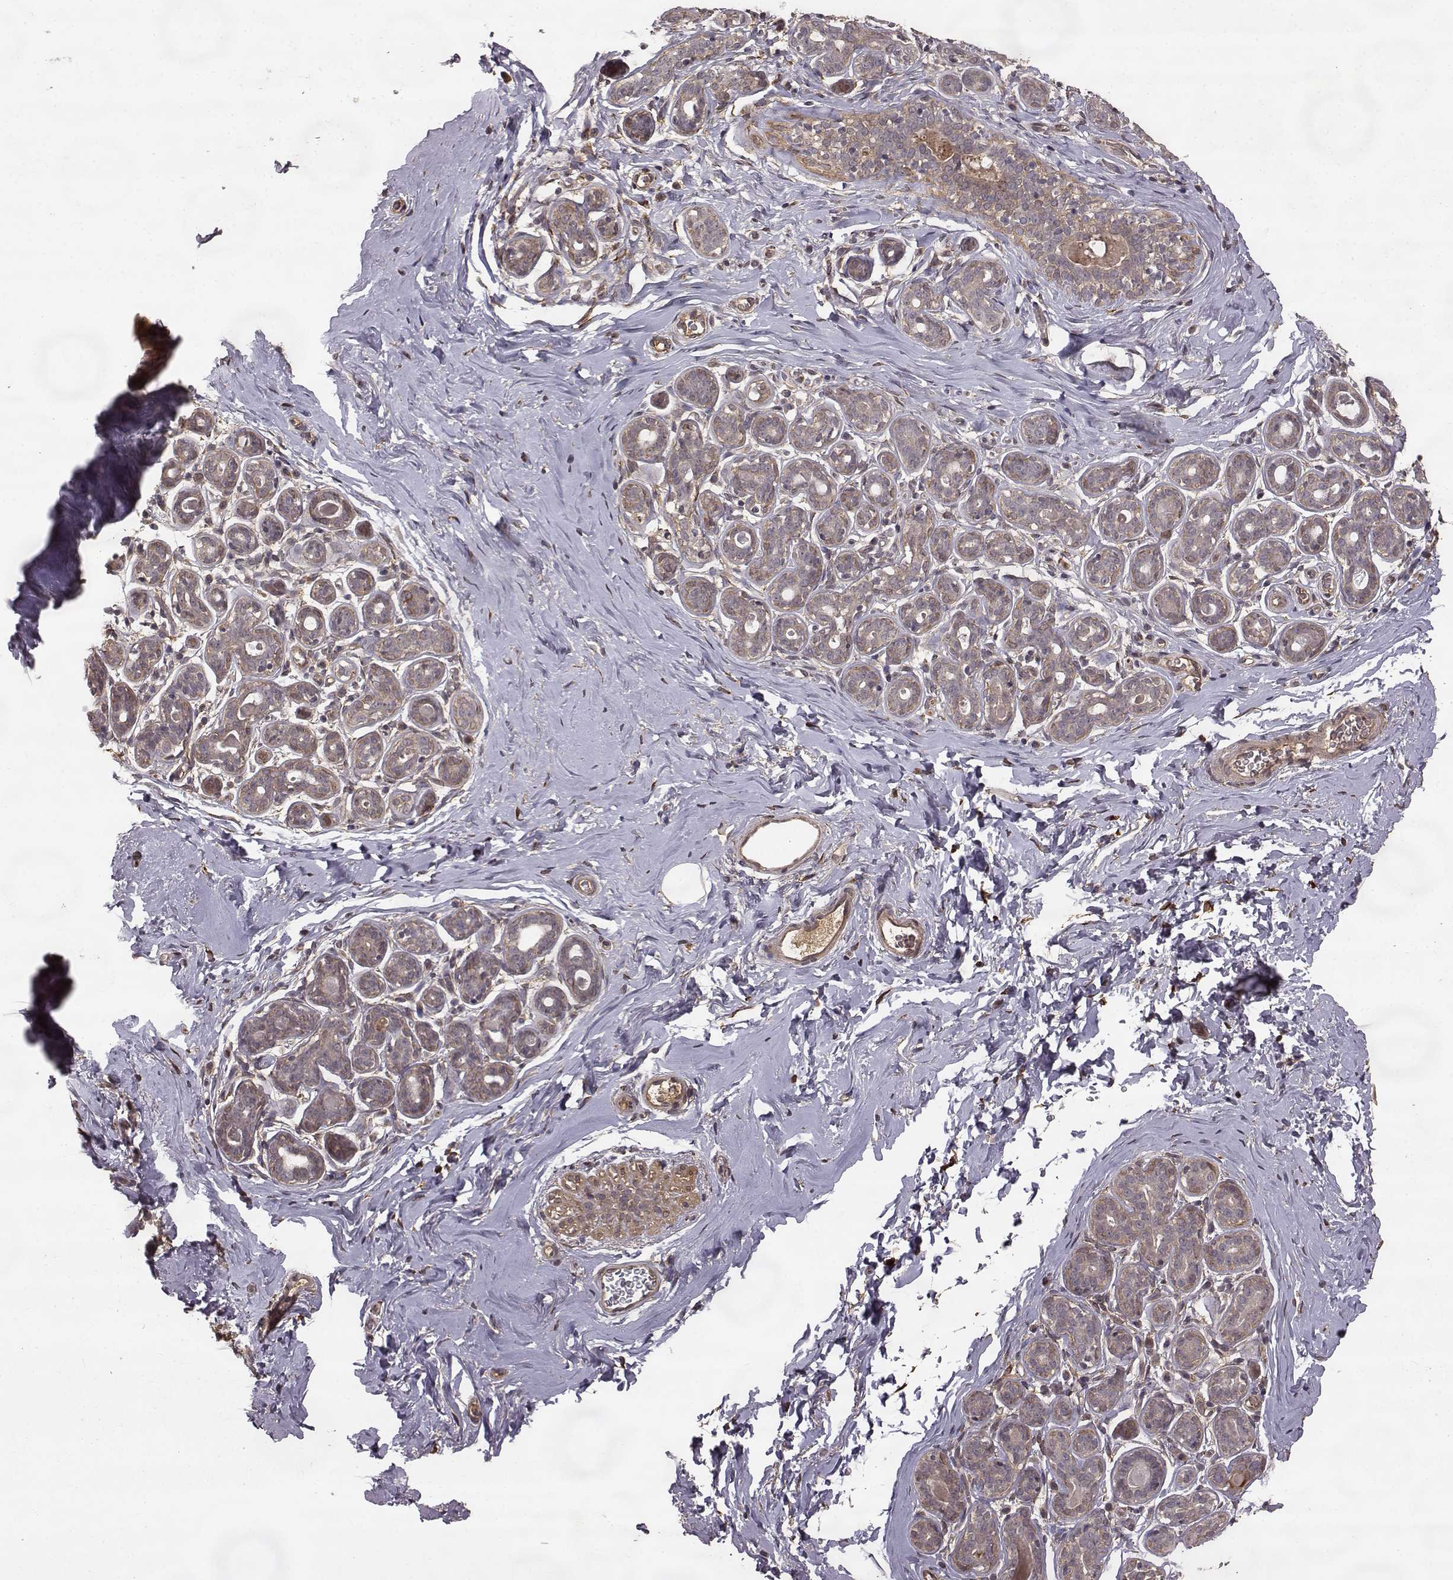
{"staining": {"intensity": "negative", "quantity": "none", "location": "none"}, "tissue": "breast", "cell_type": "Adipocytes", "image_type": "normal", "snomed": [{"axis": "morphology", "description": "Normal tissue, NOS"}, {"axis": "topography", "description": "Skin"}, {"axis": "topography", "description": "Breast"}], "caption": "Benign breast was stained to show a protein in brown. There is no significant positivity in adipocytes. (Stains: DAB immunohistochemistry (IHC) with hematoxylin counter stain, Microscopy: brightfield microscopy at high magnification).", "gene": "FSTL1", "patient": {"sex": "female", "age": 43}}